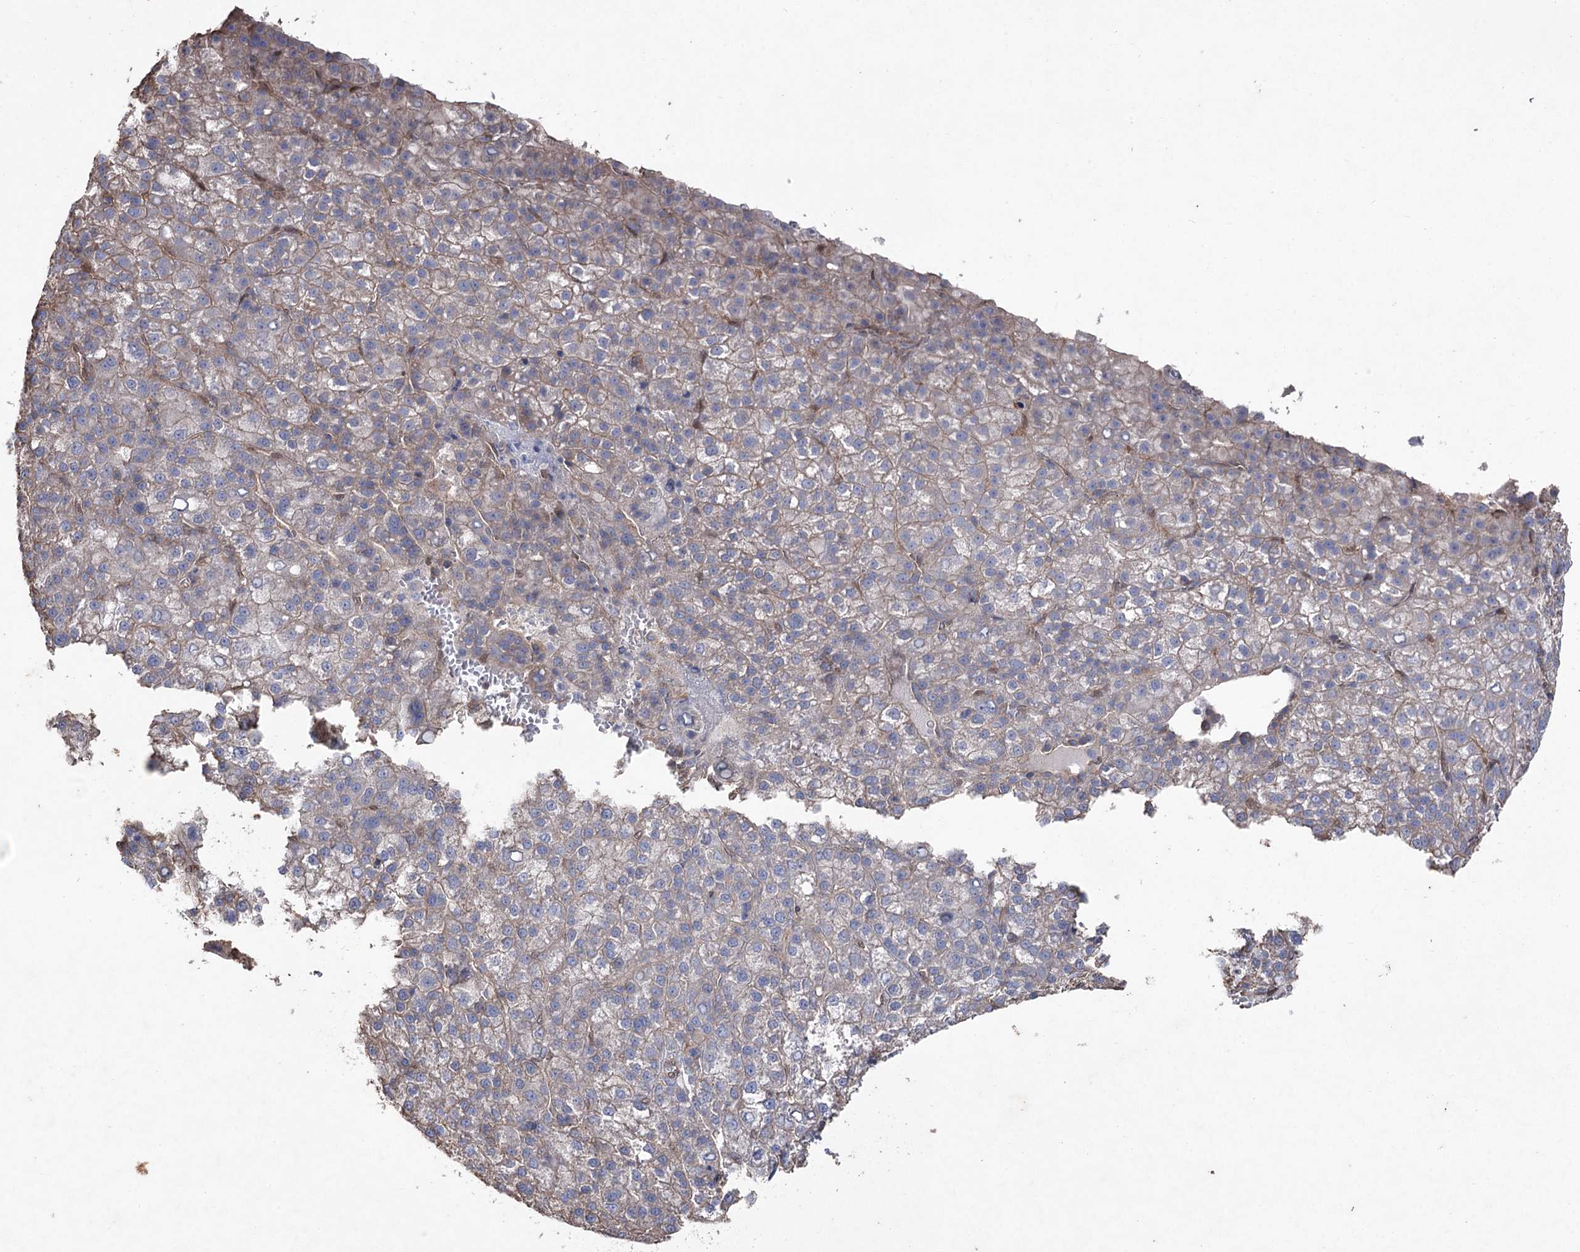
{"staining": {"intensity": "negative", "quantity": "none", "location": "none"}, "tissue": "liver cancer", "cell_type": "Tumor cells", "image_type": "cancer", "snomed": [{"axis": "morphology", "description": "Carcinoma, Hepatocellular, NOS"}, {"axis": "topography", "description": "Liver"}], "caption": "There is no significant staining in tumor cells of hepatocellular carcinoma (liver).", "gene": "FAM13B", "patient": {"sex": "female", "age": 58}}